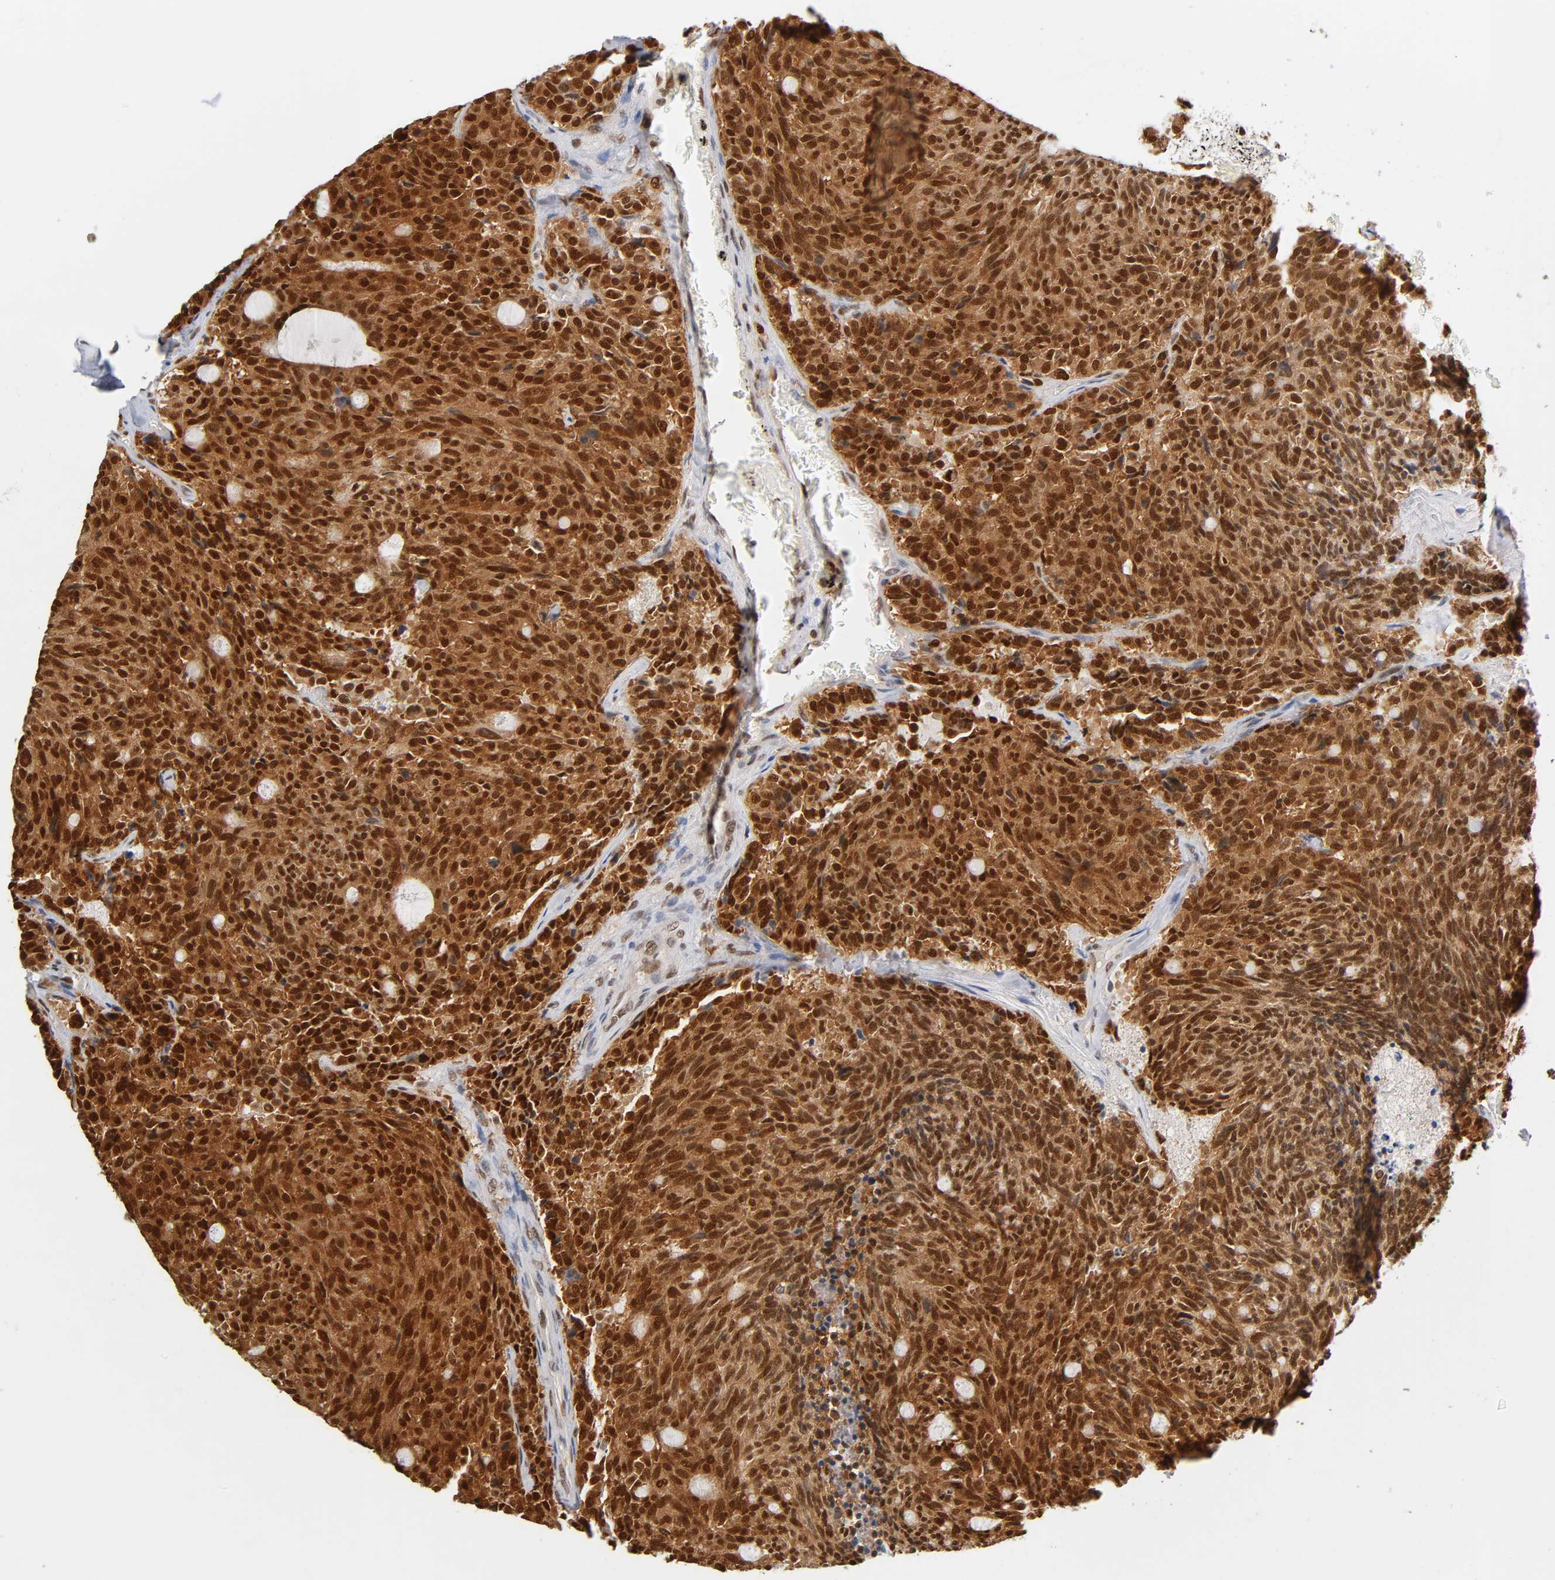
{"staining": {"intensity": "strong", "quantity": ">75%", "location": "cytoplasmic/membranous,nuclear"}, "tissue": "carcinoid", "cell_type": "Tumor cells", "image_type": "cancer", "snomed": [{"axis": "morphology", "description": "Carcinoid, malignant, NOS"}, {"axis": "topography", "description": "Pancreas"}], "caption": "High-power microscopy captured an IHC histopathology image of malignant carcinoid, revealing strong cytoplasmic/membranous and nuclear staining in approximately >75% of tumor cells. (Brightfield microscopy of DAB IHC at high magnification).", "gene": "ILKAP", "patient": {"sex": "female", "age": 54}}